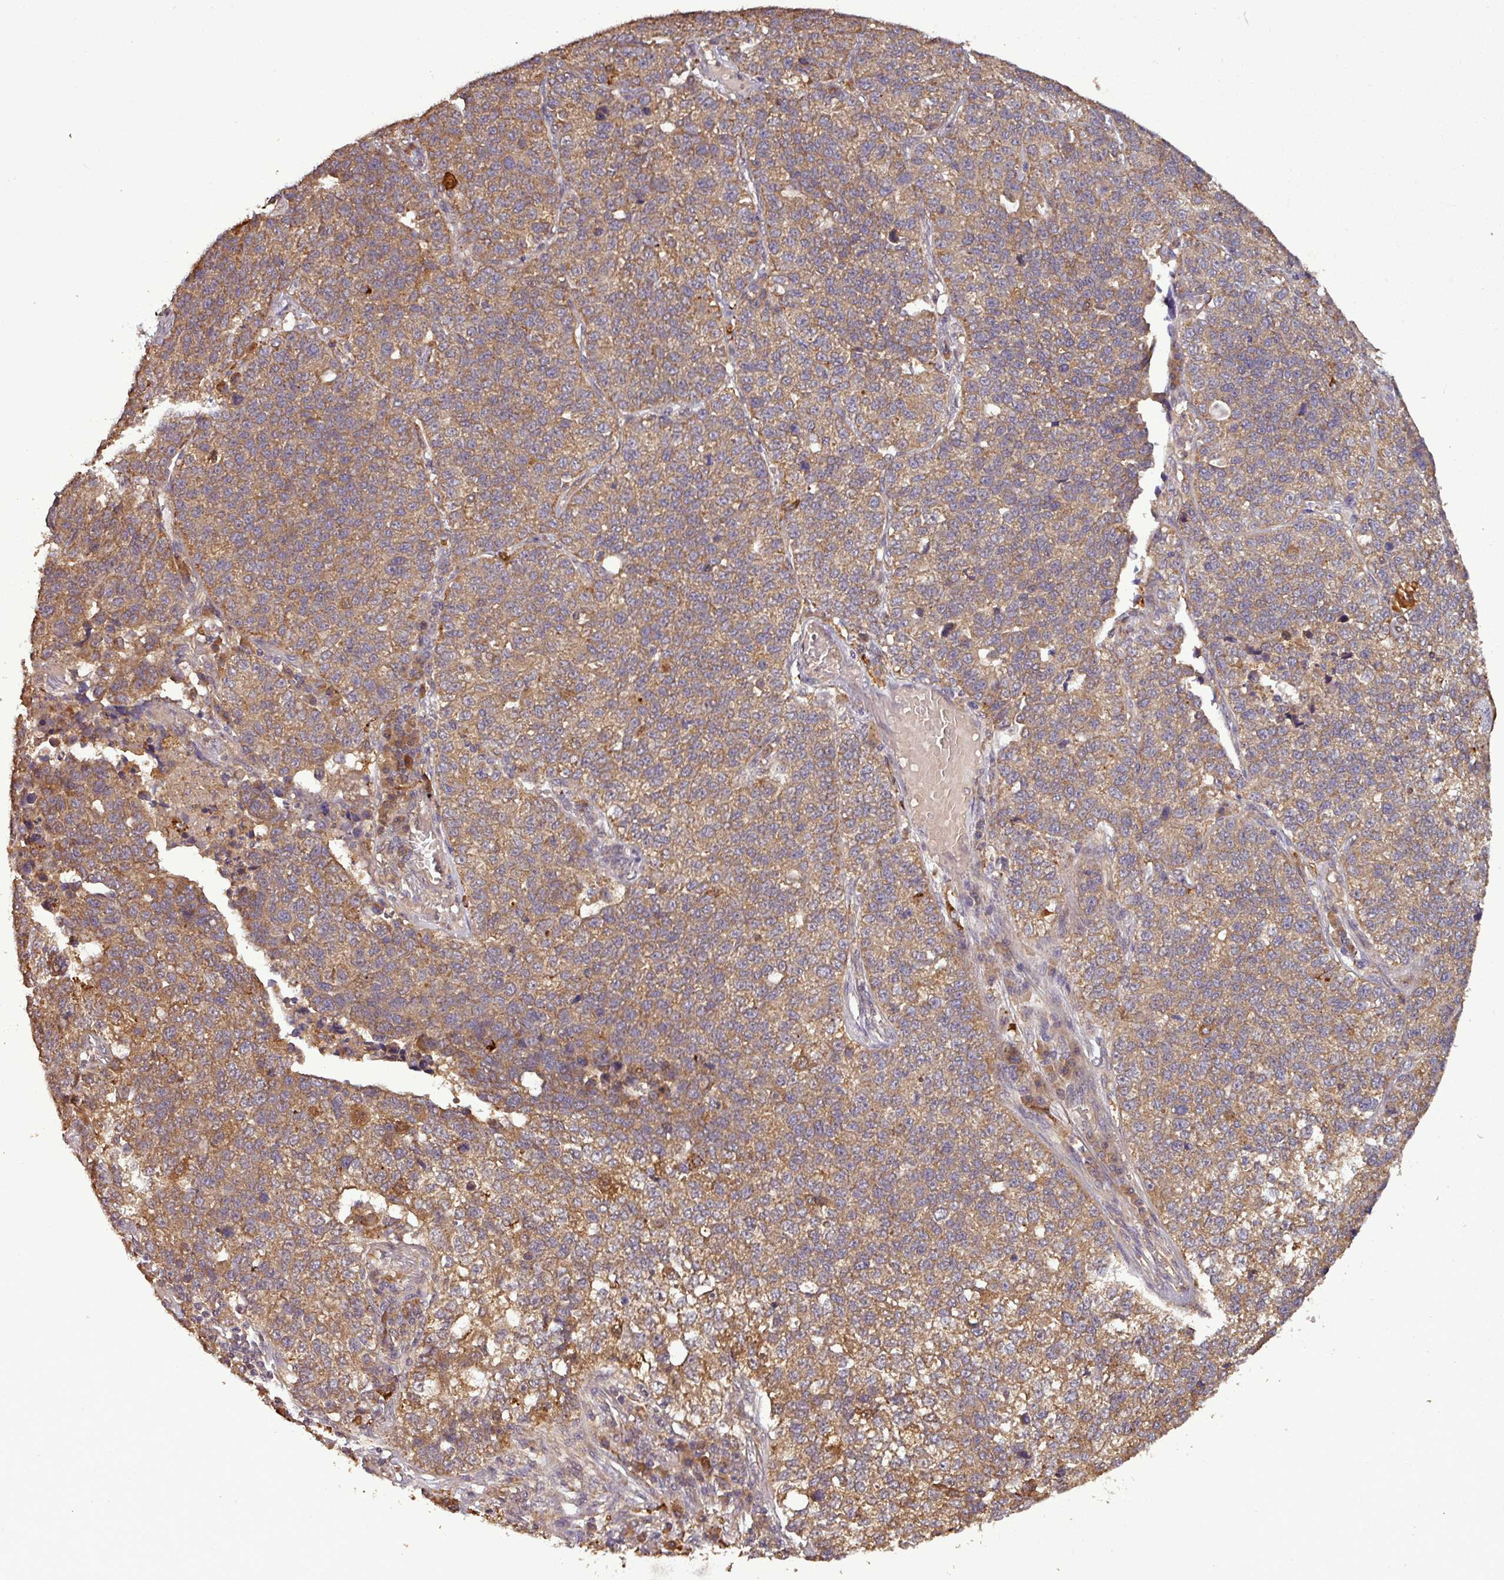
{"staining": {"intensity": "moderate", "quantity": ">75%", "location": "cytoplasmic/membranous"}, "tissue": "lung cancer", "cell_type": "Tumor cells", "image_type": "cancer", "snomed": [{"axis": "morphology", "description": "Adenocarcinoma, NOS"}, {"axis": "topography", "description": "Lung"}], "caption": "The photomicrograph reveals immunohistochemical staining of lung cancer. There is moderate cytoplasmic/membranous staining is seen in approximately >75% of tumor cells.", "gene": "NT5C3A", "patient": {"sex": "male", "age": 49}}